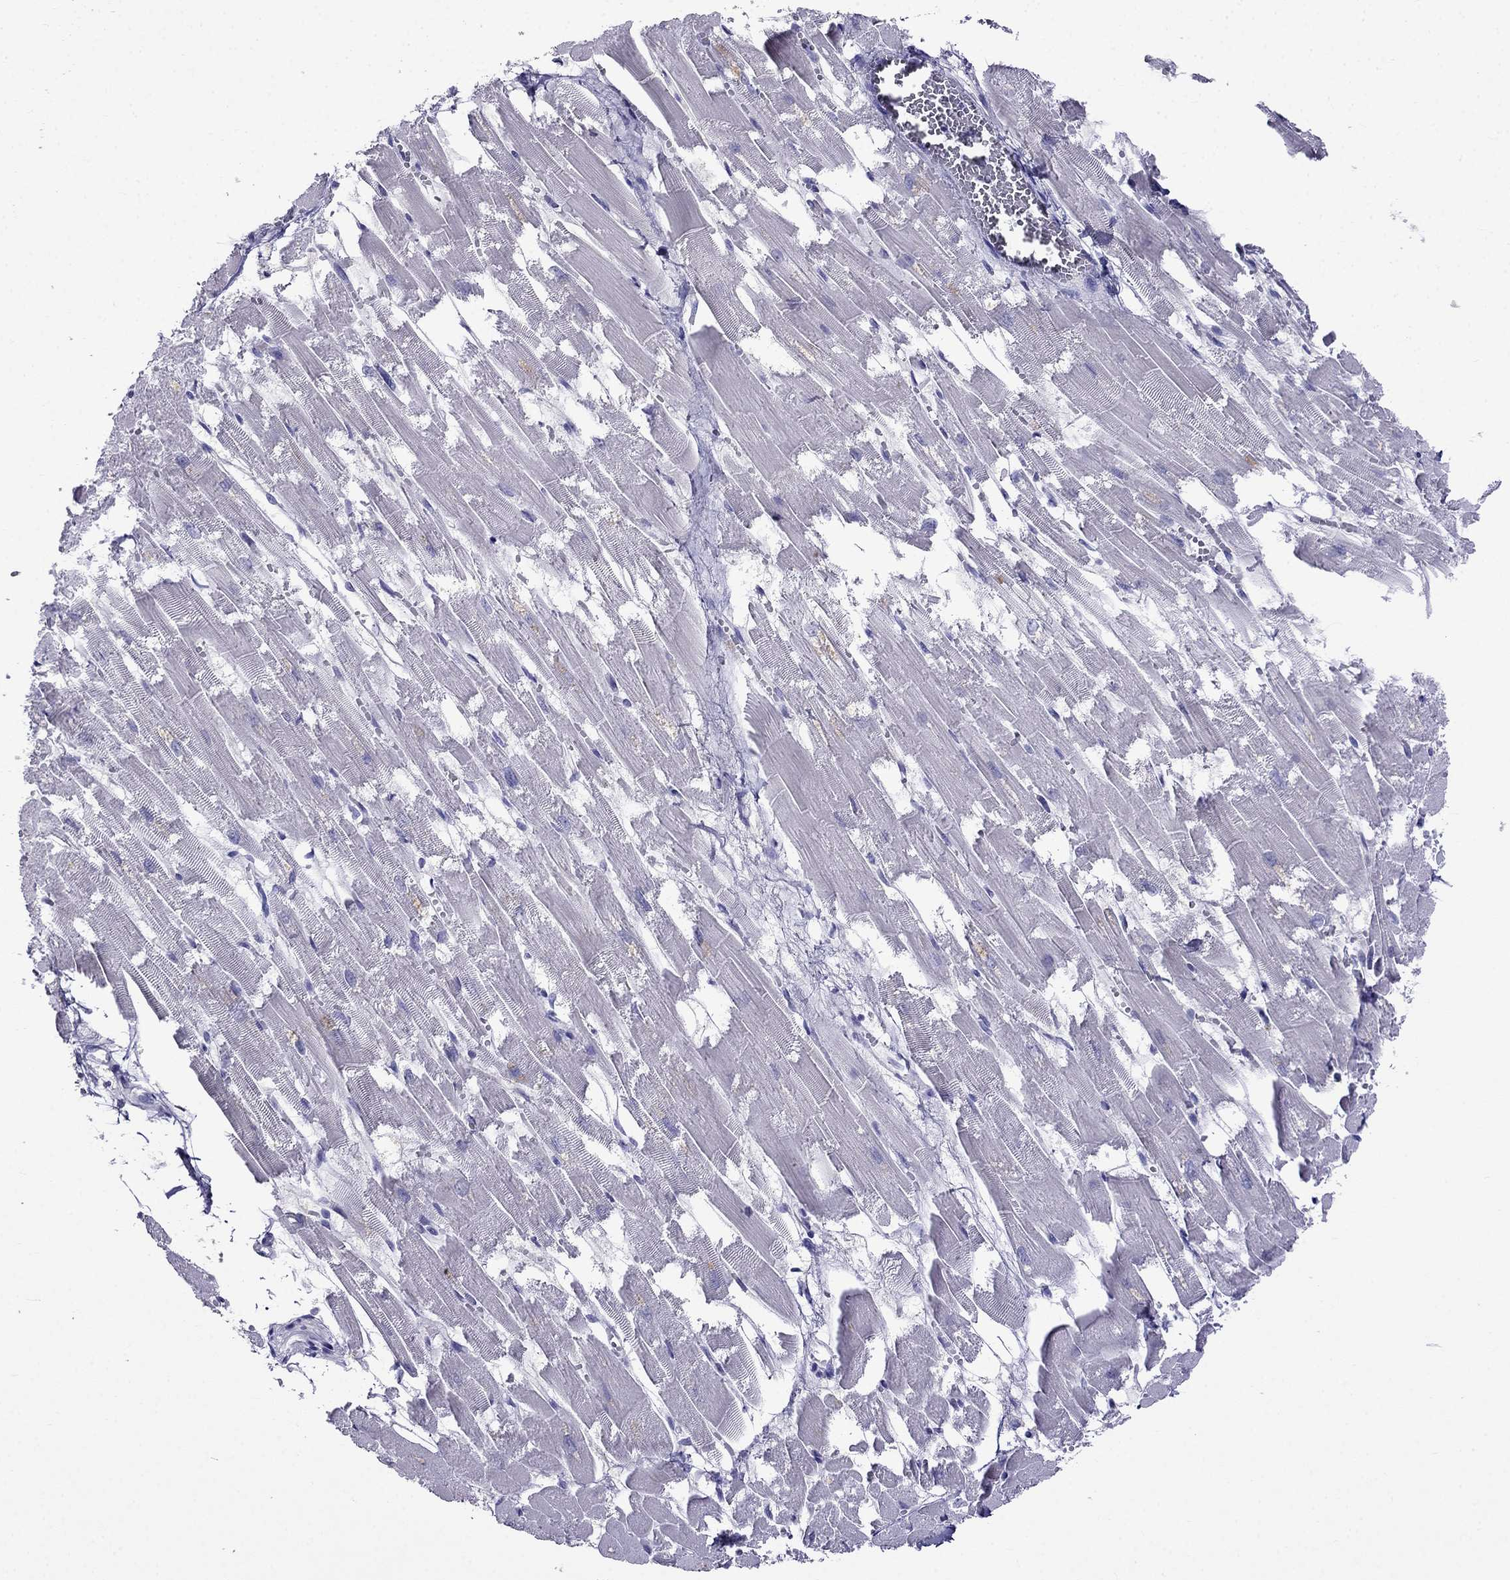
{"staining": {"intensity": "negative", "quantity": "none", "location": "none"}, "tissue": "heart muscle", "cell_type": "Cardiomyocytes", "image_type": "normal", "snomed": [{"axis": "morphology", "description": "Normal tissue, NOS"}, {"axis": "topography", "description": "Heart"}], "caption": "The micrograph demonstrates no staining of cardiomyocytes in benign heart muscle.", "gene": "PATE1", "patient": {"sex": "female", "age": 52}}